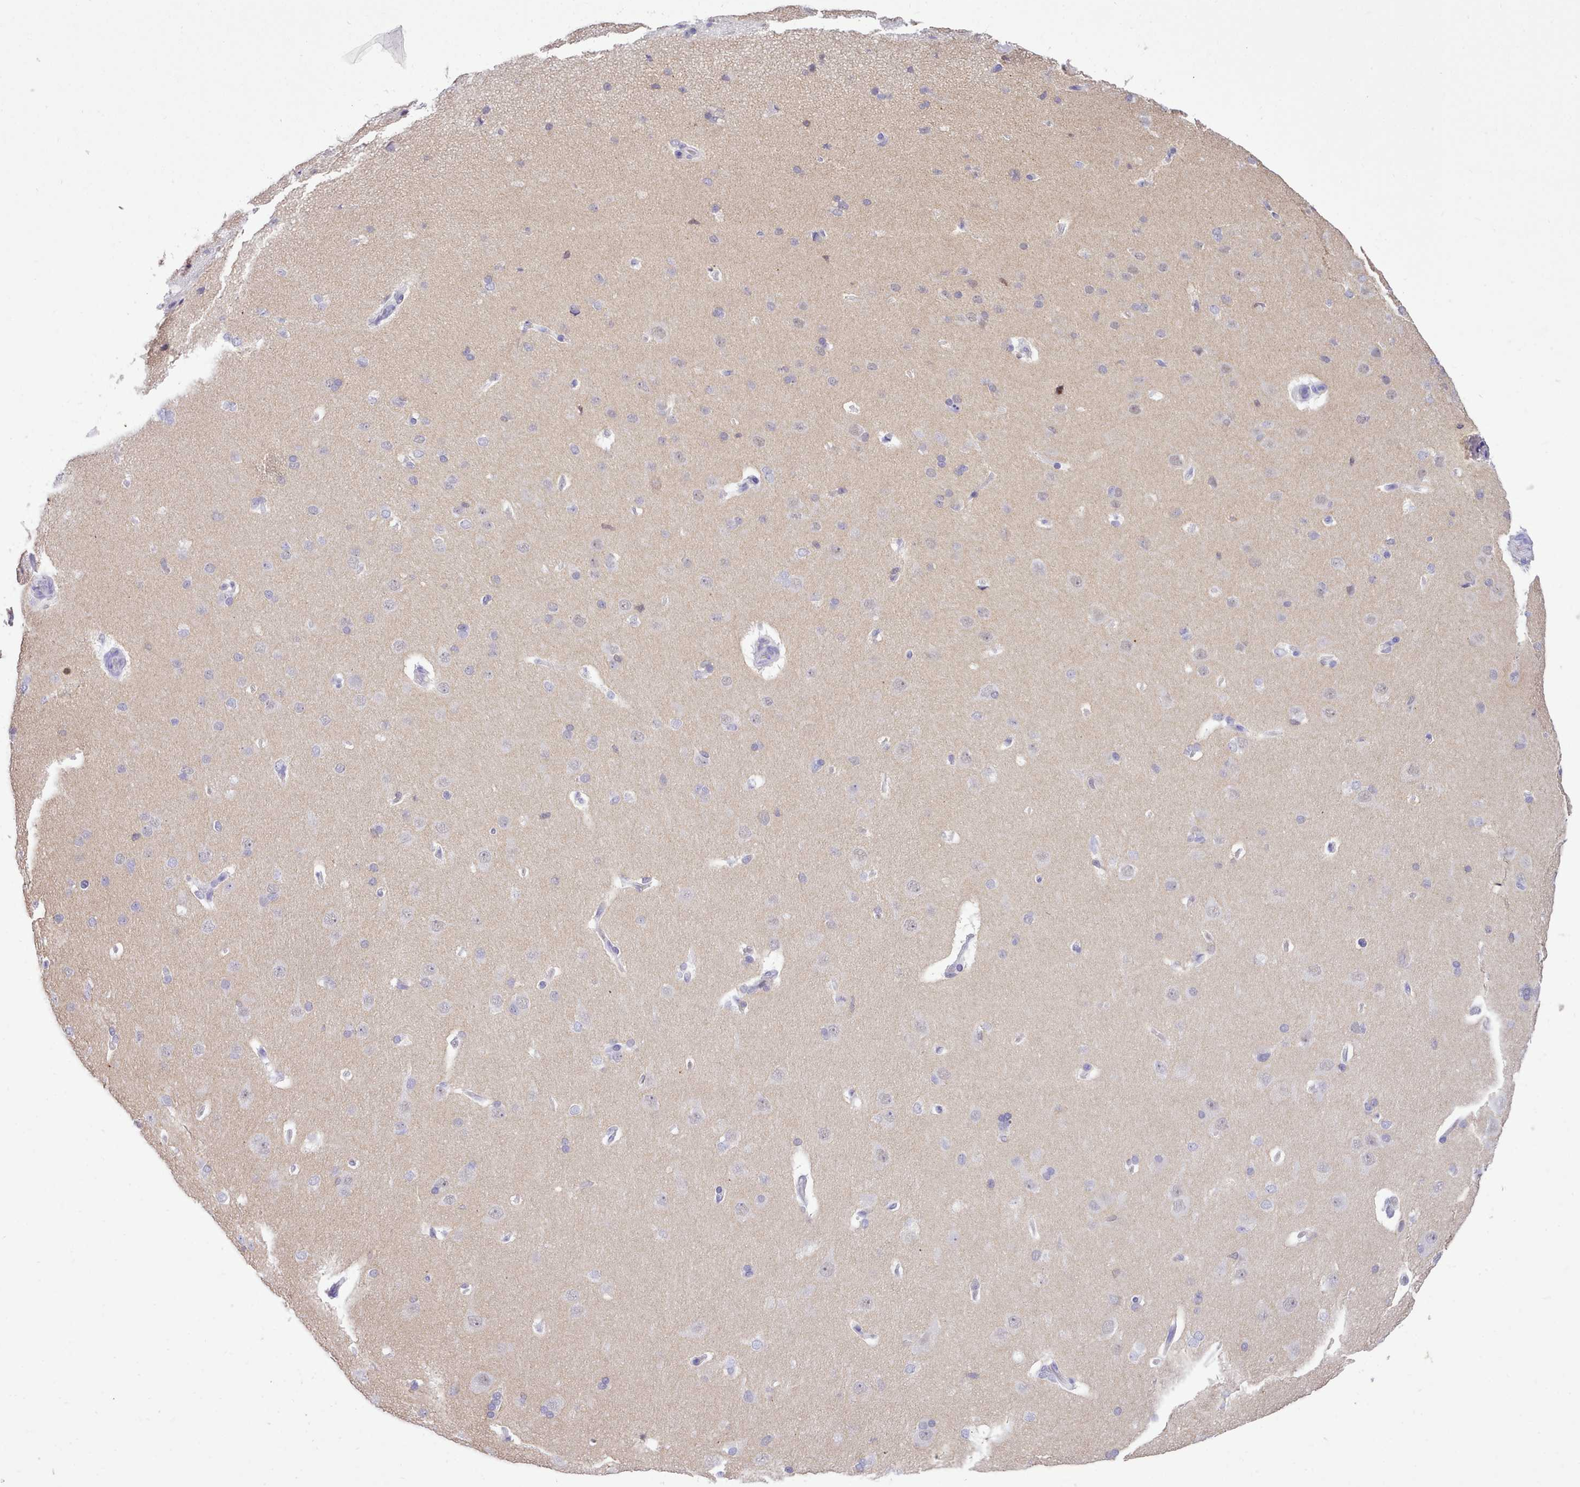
{"staining": {"intensity": "negative", "quantity": "none", "location": "none"}, "tissue": "cerebral cortex", "cell_type": "Endothelial cells", "image_type": "normal", "snomed": [{"axis": "morphology", "description": "Normal tissue, NOS"}, {"axis": "topography", "description": "Cerebral cortex"}], "caption": "Immunohistochemistry of benign cerebral cortex shows no expression in endothelial cells. (Brightfield microscopy of DAB immunohistochemistry (IHC) at high magnification).", "gene": "LRRC37A2", "patient": {"sex": "male", "age": 62}}